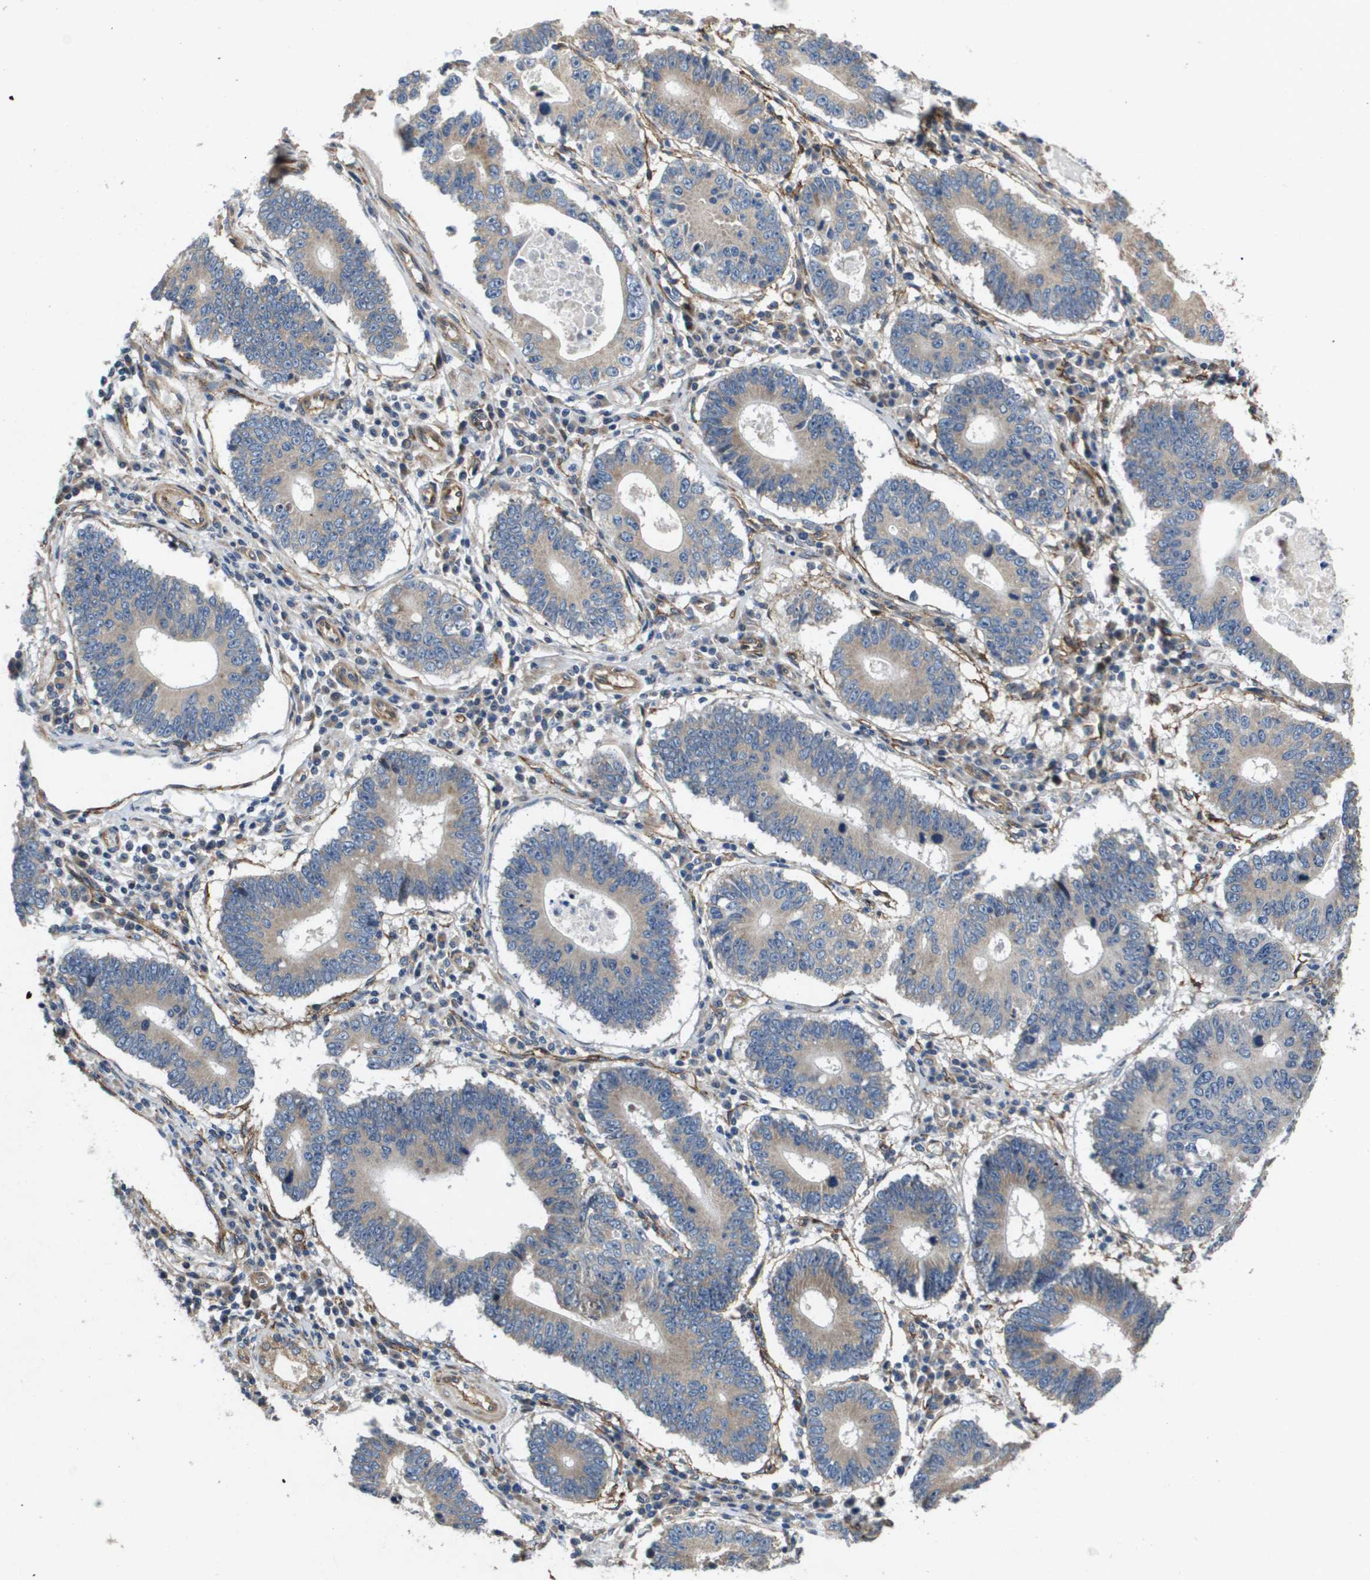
{"staining": {"intensity": "negative", "quantity": "none", "location": "none"}, "tissue": "stomach cancer", "cell_type": "Tumor cells", "image_type": "cancer", "snomed": [{"axis": "morphology", "description": "Adenocarcinoma, NOS"}, {"axis": "topography", "description": "Stomach"}], "caption": "The immunohistochemistry (IHC) image has no significant positivity in tumor cells of stomach cancer (adenocarcinoma) tissue.", "gene": "ENTPD2", "patient": {"sex": "male", "age": 59}}